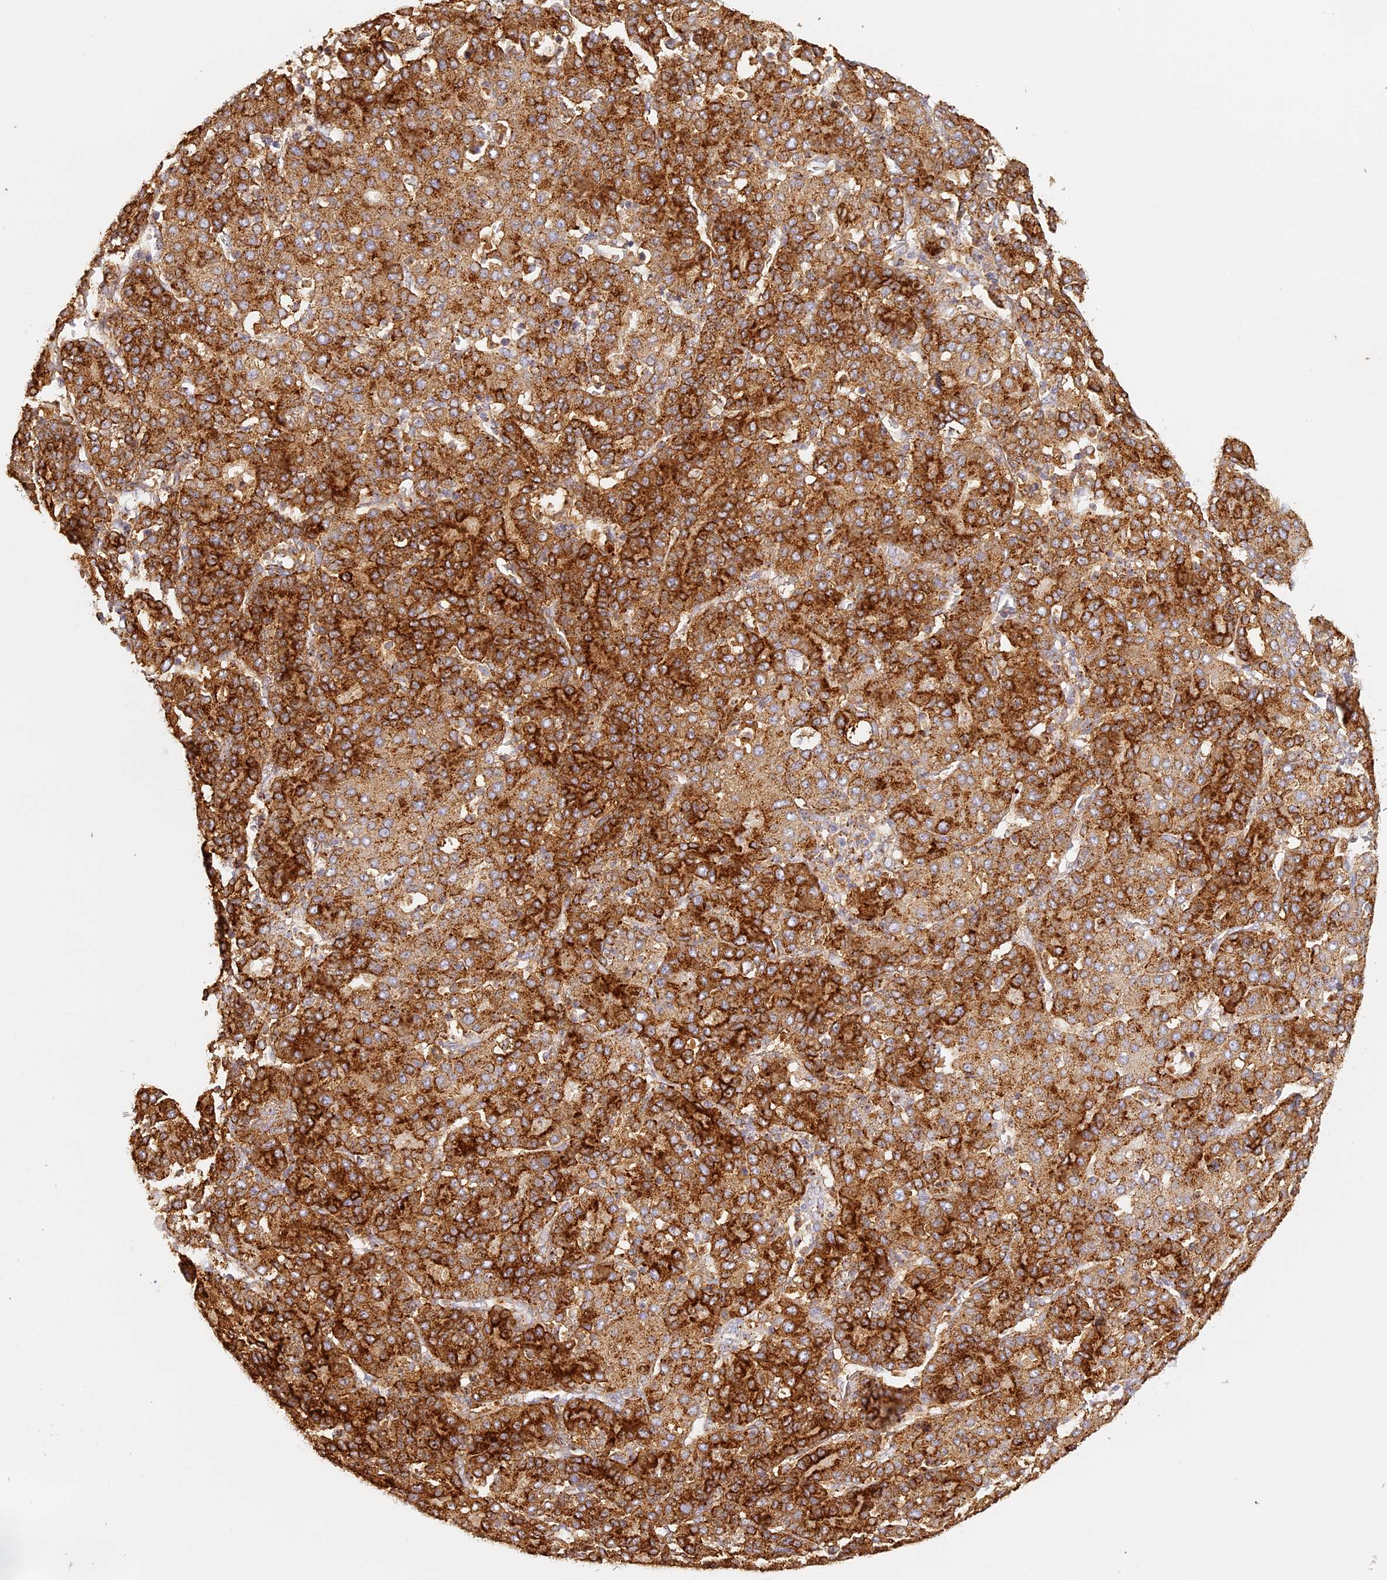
{"staining": {"intensity": "strong", "quantity": ">75%", "location": "cytoplasmic/membranous"}, "tissue": "liver cancer", "cell_type": "Tumor cells", "image_type": "cancer", "snomed": [{"axis": "morphology", "description": "Carcinoma, Hepatocellular, NOS"}, {"axis": "topography", "description": "Liver"}], "caption": "An image of liver cancer (hepatocellular carcinoma) stained for a protein reveals strong cytoplasmic/membranous brown staining in tumor cells.", "gene": "LAMP2", "patient": {"sex": "male", "age": 65}}